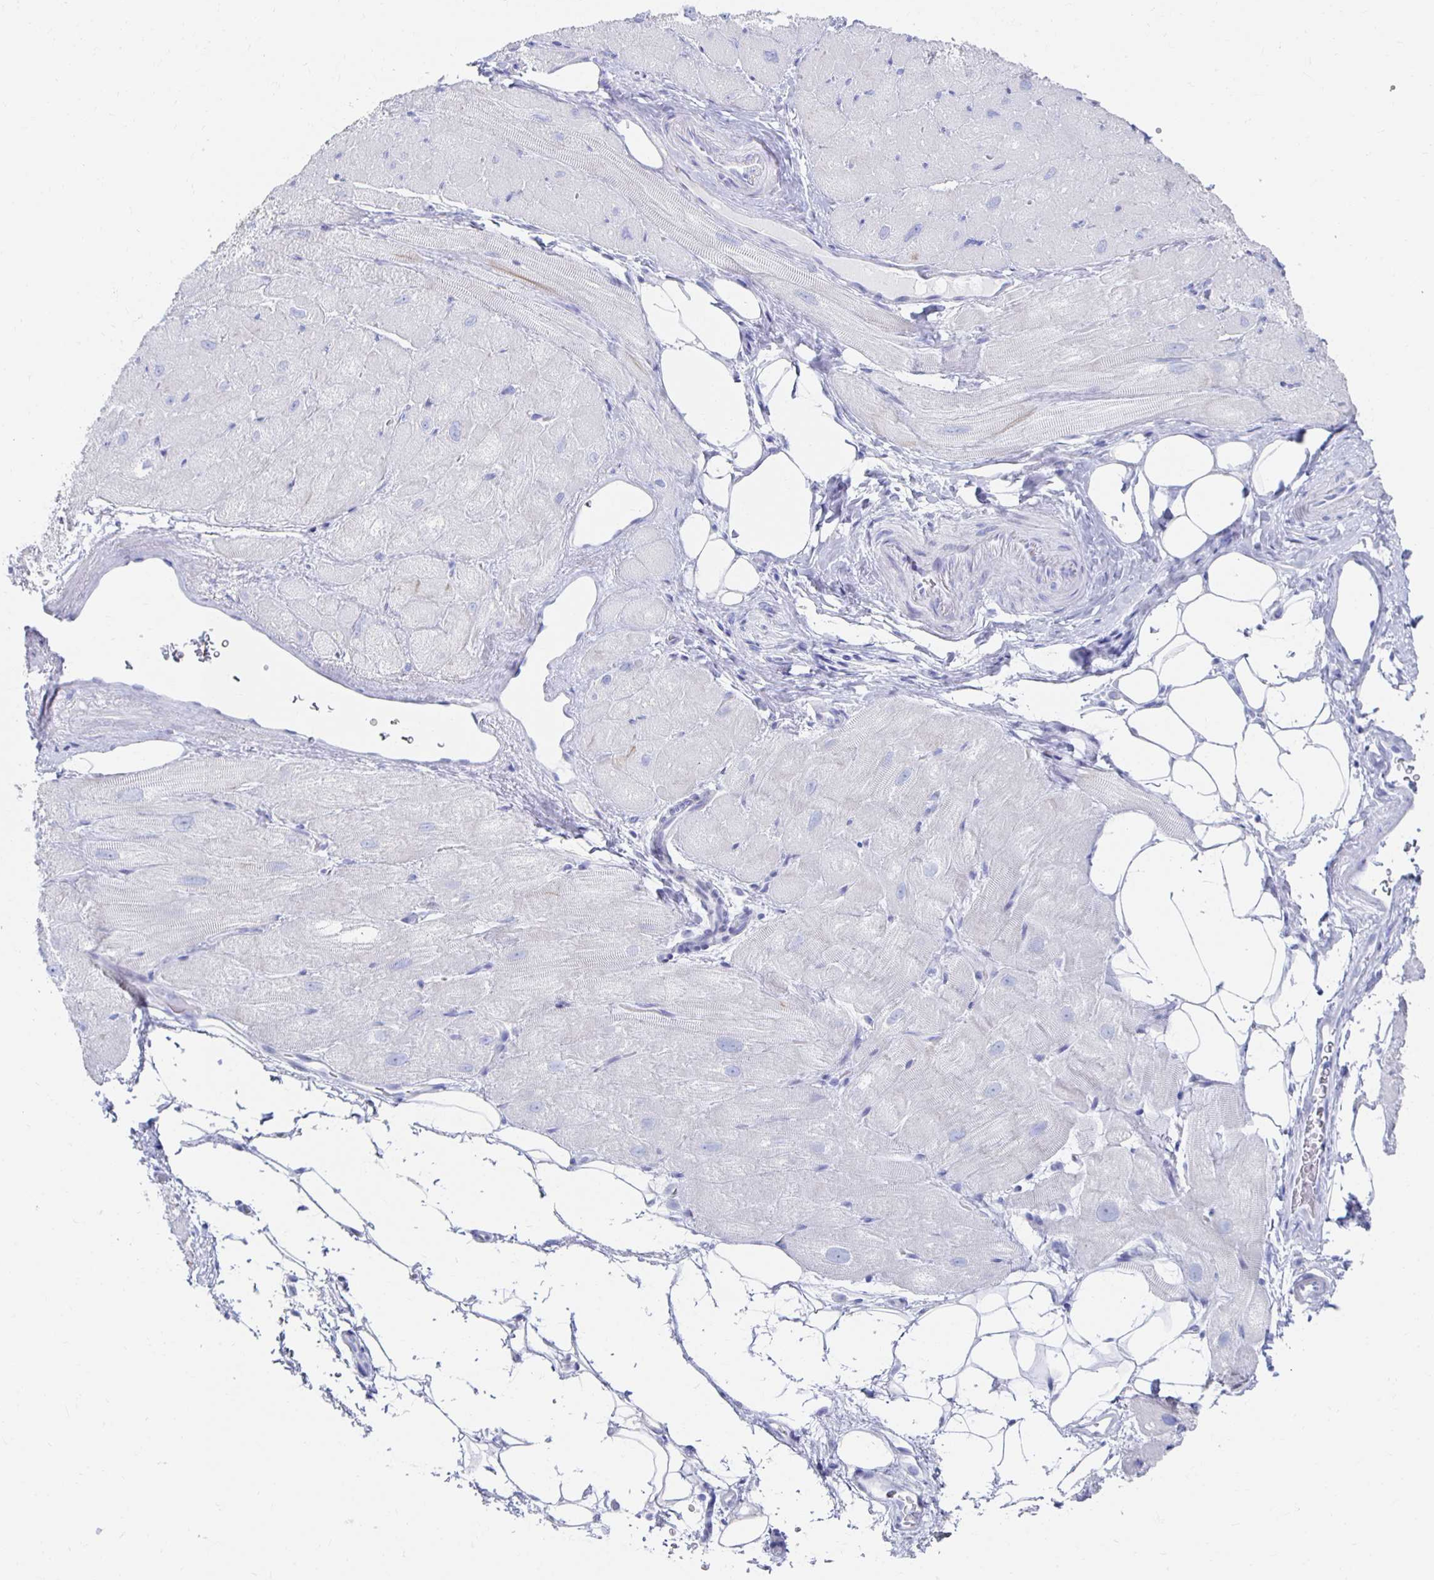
{"staining": {"intensity": "negative", "quantity": "none", "location": "none"}, "tissue": "heart muscle", "cell_type": "Cardiomyocytes", "image_type": "normal", "snomed": [{"axis": "morphology", "description": "Normal tissue, NOS"}, {"axis": "topography", "description": "Heart"}], "caption": "This histopathology image is of unremarkable heart muscle stained with IHC to label a protein in brown with the nuclei are counter-stained blue. There is no staining in cardiomyocytes. Brightfield microscopy of immunohistochemistry (IHC) stained with DAB (brown) and hematoxylin (blue), captured at high magnification.", "gene": "PRDM7", "patient": {"sex": "male", "age": 62}}